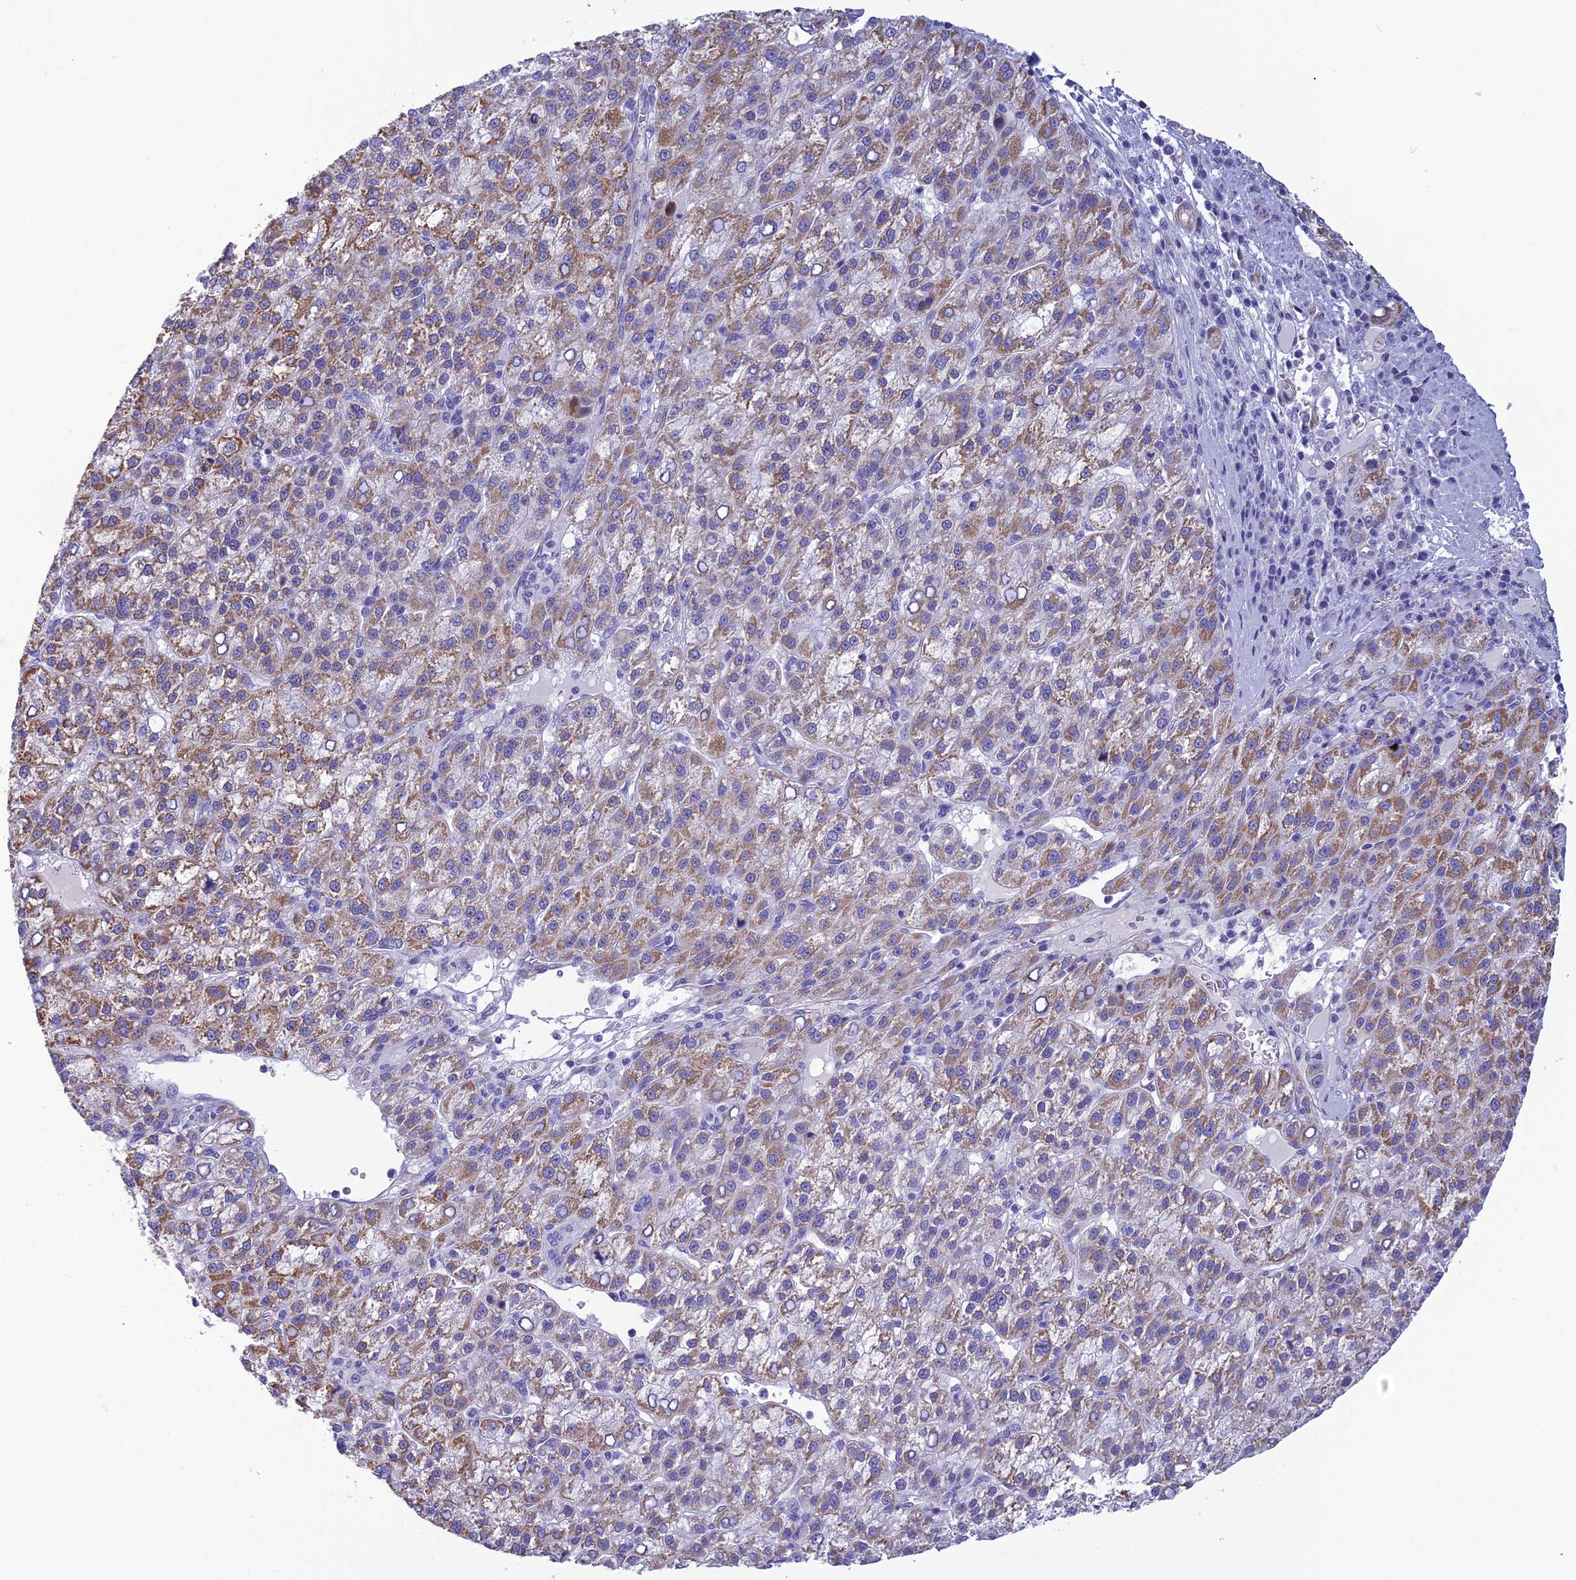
{"staining": {"intensity": "moderate", "quantity": ">75%", "location": "cytoplasmic/membranous"}, "tissue": "liver cancer", "cell_type": "Tumor cells", "image_type": "cancer", "snomed": [{"axis": "morphology", "description": "Carcinoma, Hepatocellular, NOS"}, {"axis": "topography", "description": "Liver"}], "caption": "This is an image of immunohistochemistry staining of hepatocellular carcinoma (liver), which shows moderate staining in the cytoplasmic/membranous of tumor cells.", "gene": "POMGNT1", "patient": {"sex": "female", "age": 58}}